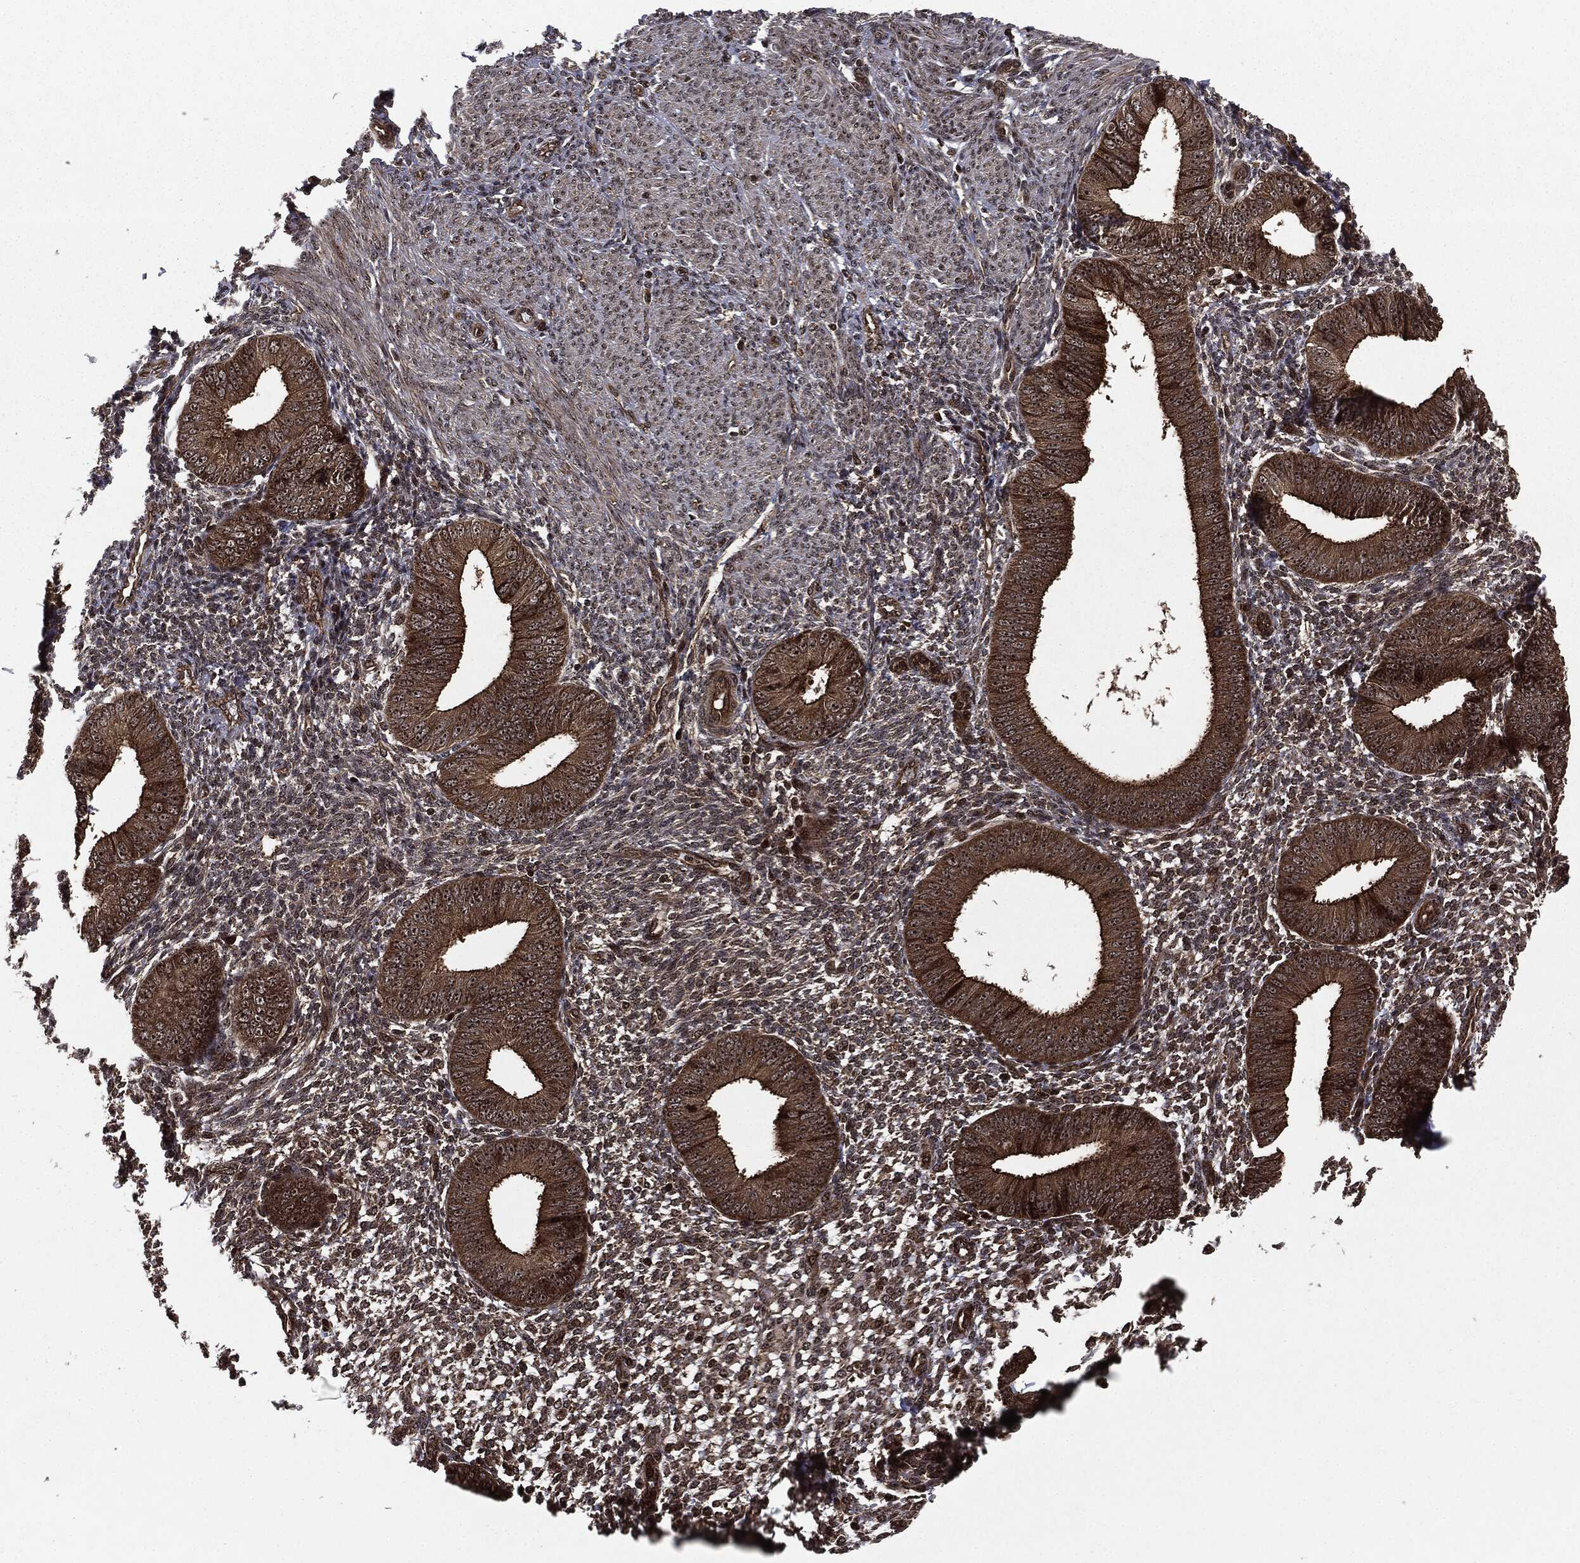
{"staining": {"intensity": "moderate", "quantity": "<25%", "location": "nuclear"}, "tissue": "endometrium", "cell_type": "Cells in endometrial stroma", "image_type": "normal", "snomed": [{"axis": "morphology", "description": "Normal tissue, NOS"}, {"axis": "topography", "description": "Endometrium"}], "caption": "Cells in endometrial stroma exhibit moderate nuclear positivity in about <25% of cells in benign endometrium.", "gene": "CARD6", "patient": {"sex": "female", "age": 39}}